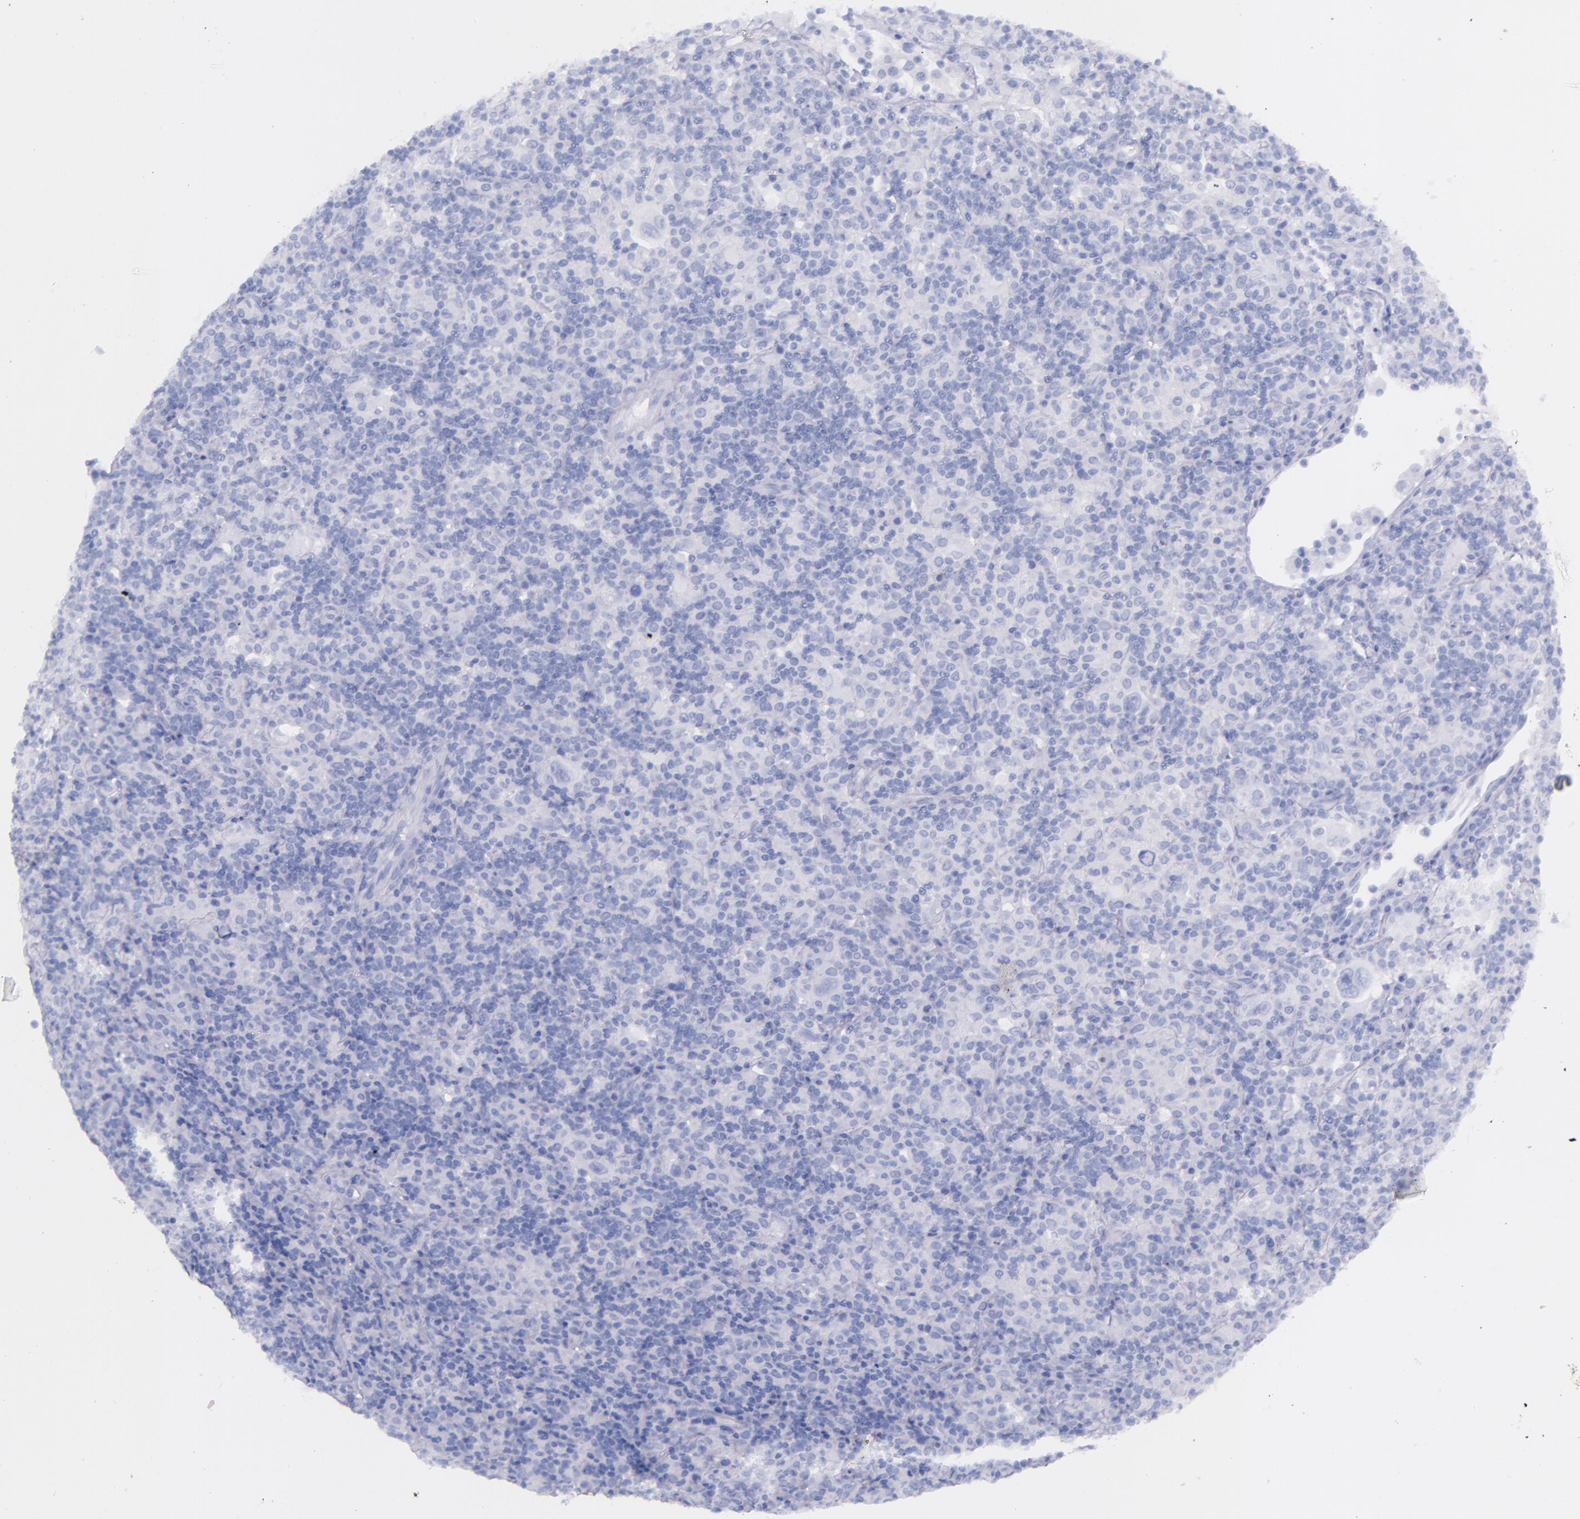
{"staining": {"intensity": "negative", "quantity": "none", "location": "none"}, "tissue": "lymphoma", "cell_type": "Tumor cells", "image_type": "cancer", "snomed": [{"axis": "morphology", "description": "Hodgkin's disease, NOS"}, {"axis": "topography", "description": "Lymph node"}], "caption": "Immunohistochemistry micrograph of human lymphoma stained for a protein (brown), which shows no staining in tumor cells. (DAB (3,3'-diaminobenzidine) immunohistochemistry (IHC) with hematoxylin counter stain).", "gene": "SFTPA2", "patient": {"sex": "male", "age": 46}}